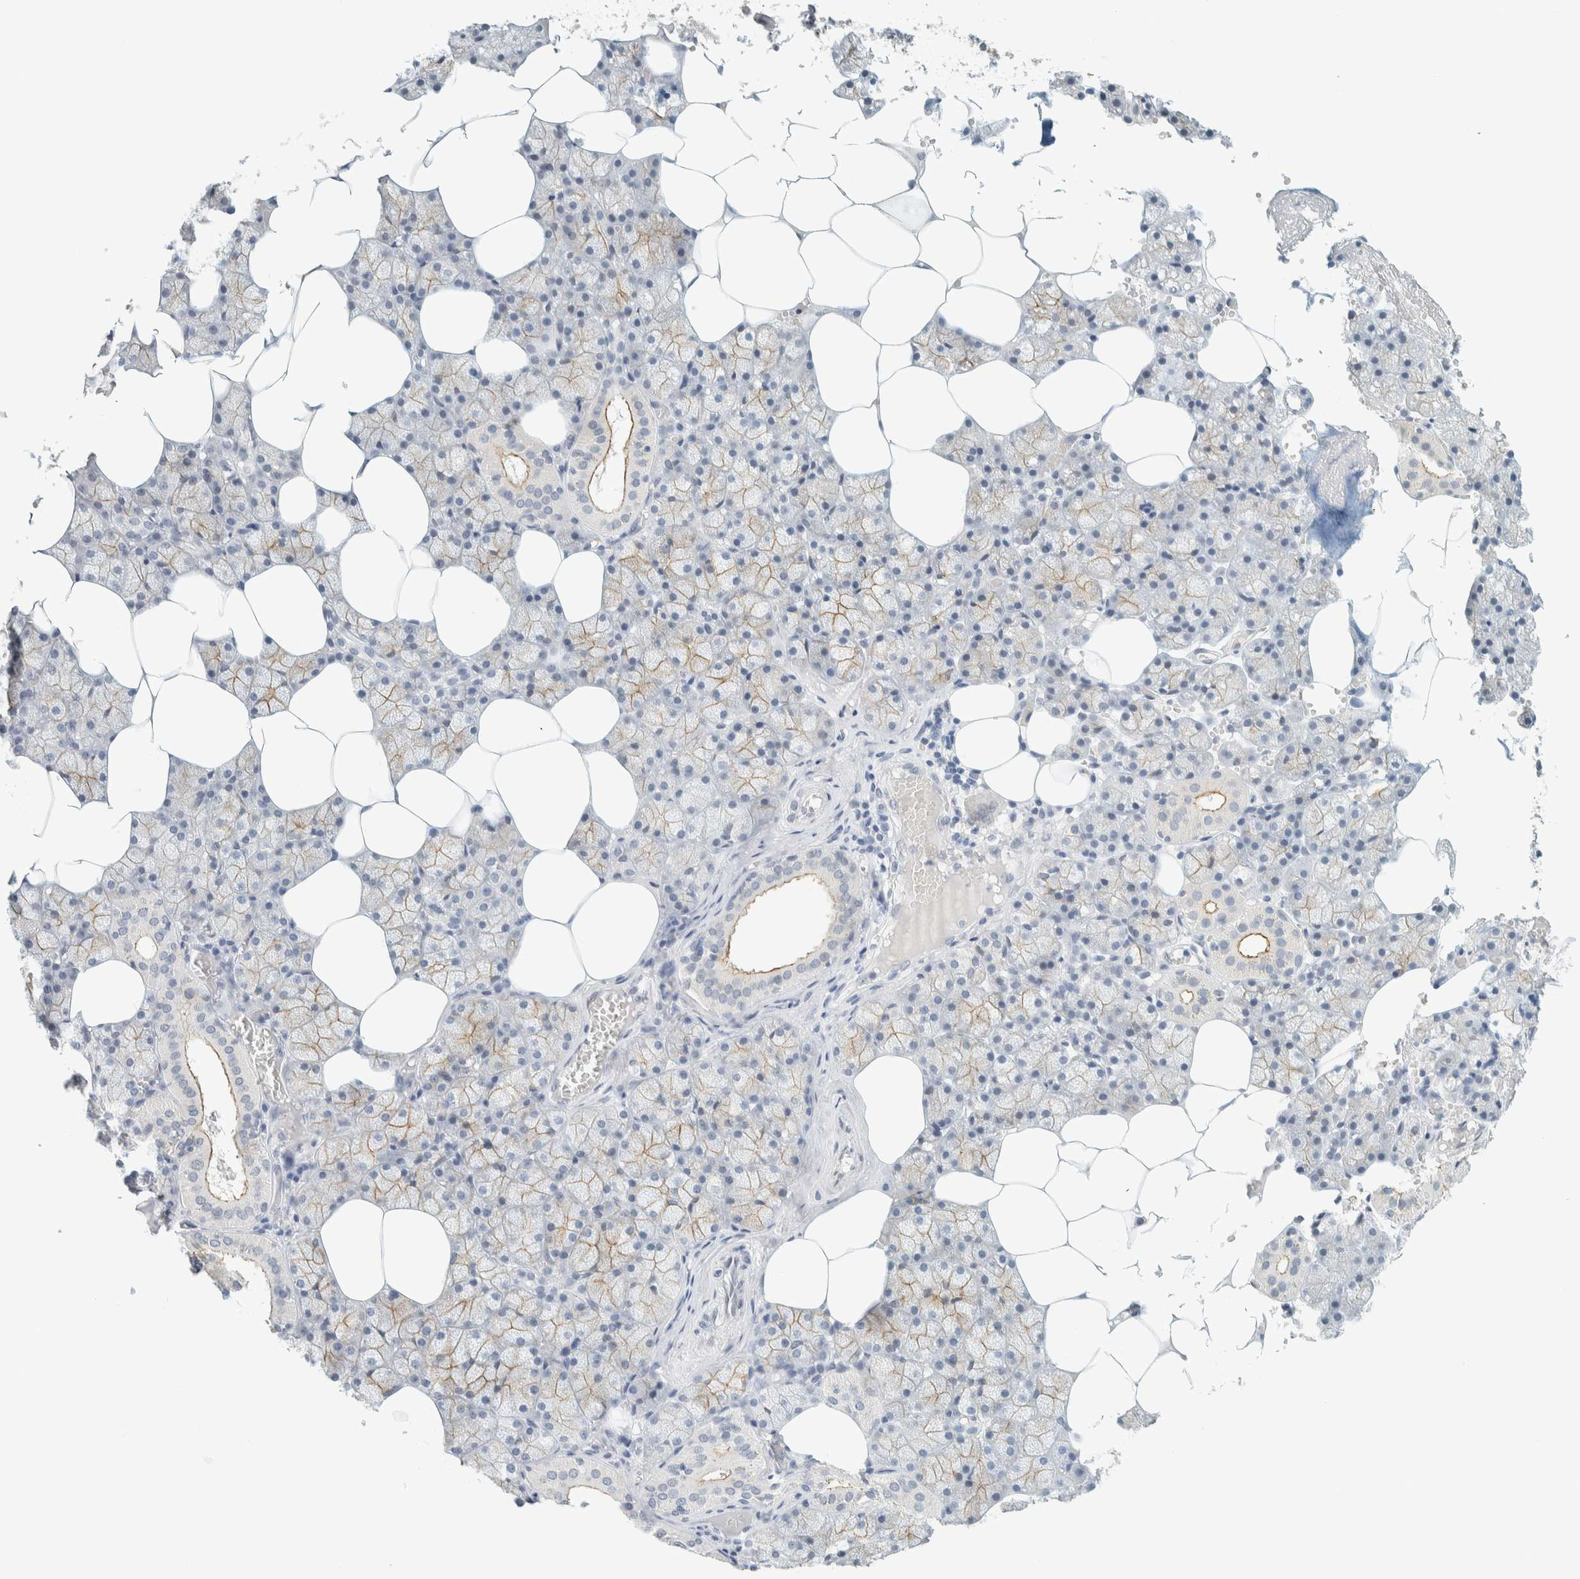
{"staining": {"intensity": "weak", "quantity": "25%-75%", "location": "cytoplasmic/membranous"}, "tissue": "salivary gland", "cell_type": "Glandular cells", "image_type": "normal", "snomed": [{"axis": "morphology", "description": "Normal tissue, NOS"}, {"axis": "topography", "description": "Salivary gland"}], "caption": "Protein expression by IHC displays weak cytoplasmic/membranous staining in about 25%-75% of glandular cells in unremarkable salivary gland.", "gene": "C1QTNF12", "patient": {"sex": "male", "age": 62}}